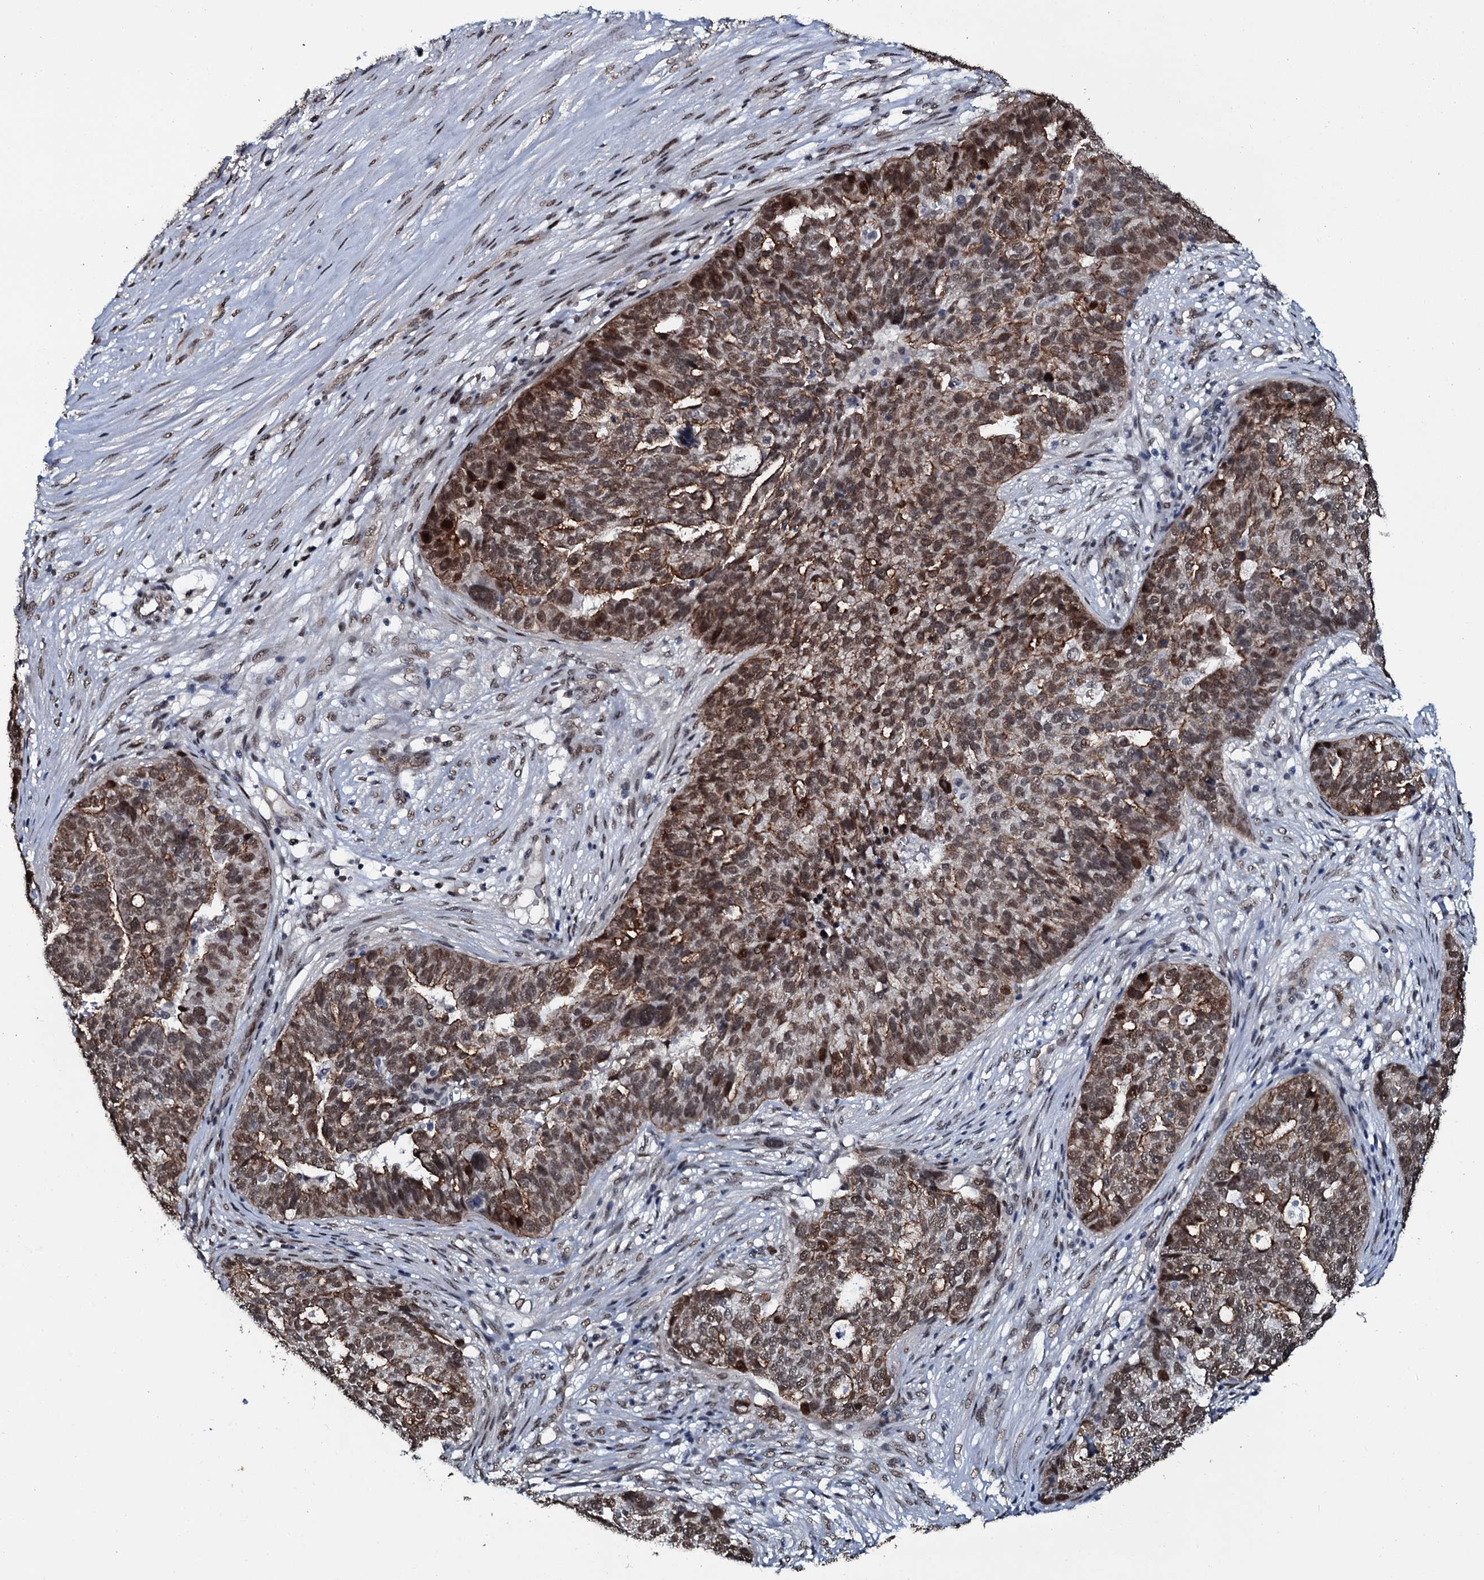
{"staining": {"intensity": "moderate", "quantity": ">75%", "location": "cytoplasmic/membranous,nuclear"}, "tissue": "ovarian cancer", "cell_type": "Tumor cells", "image_type": "cancer", "snomed": [{"axis": "morphology", "description": "Cystadenocarcinoma, serous, NOS"}, {"axis": "topography", "description": "Ovary"}], "caption": "A histopathology image of serous cystadenocarcinoma (ovarian) stained for a protein shows moderate cytoplasmic/membranous and nuclear brown staining in tumor cells.", "gene": "SH2D4B", "patient": {"sex": "female", "age": 59}}